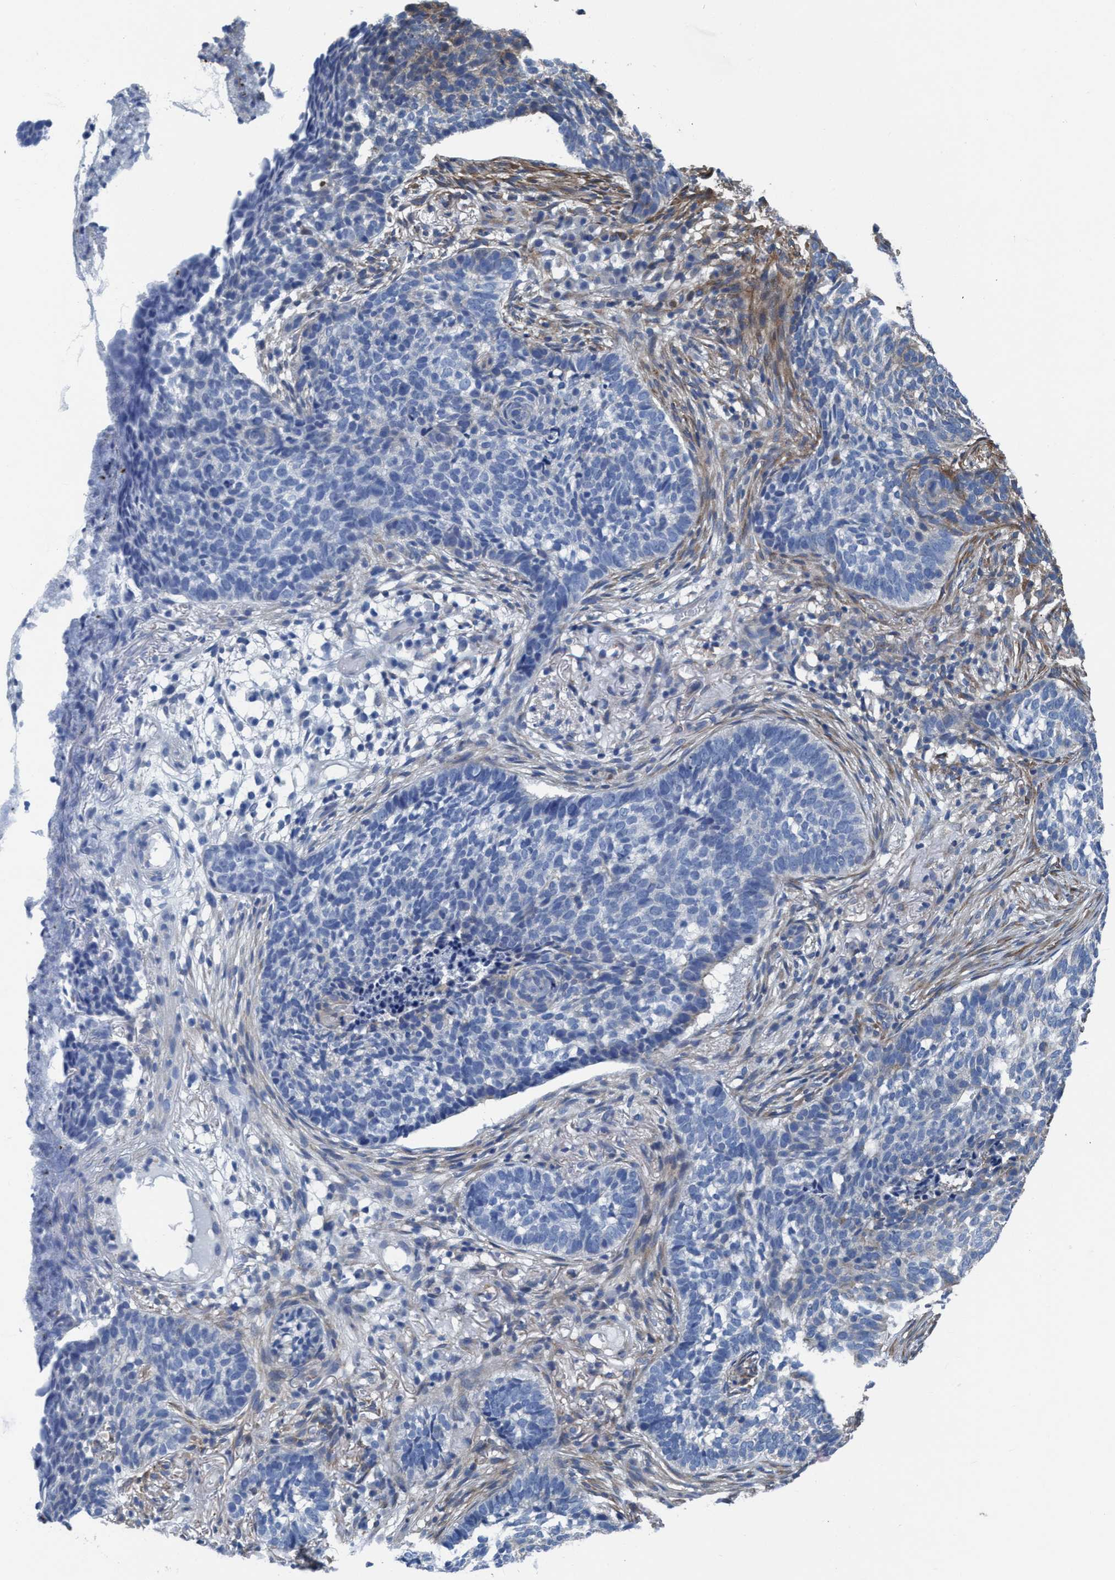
{"staining": {"intensity": "negative", "quantity": "none", "location": "none"}, "tissue": "skin cancer", "cell_type": "Tumor cells", "image_type": "cancer", "snomed": [{"axis": "morphology", "description": "Basal cell carcinoma"}, {"axis": "topography", "description": "Skin"}], "caption": "DAB (3,3'-diaminobenzidine) immunohistochemical staining of human basal cell carcinoma (skin) exhibits no significant expression in tumor cells. (DAB immunohistochemistry visualized using brightfield microscopy, high magnification).", "gene": "NMT1", "patient": {"sex": "male", "age": 85}}